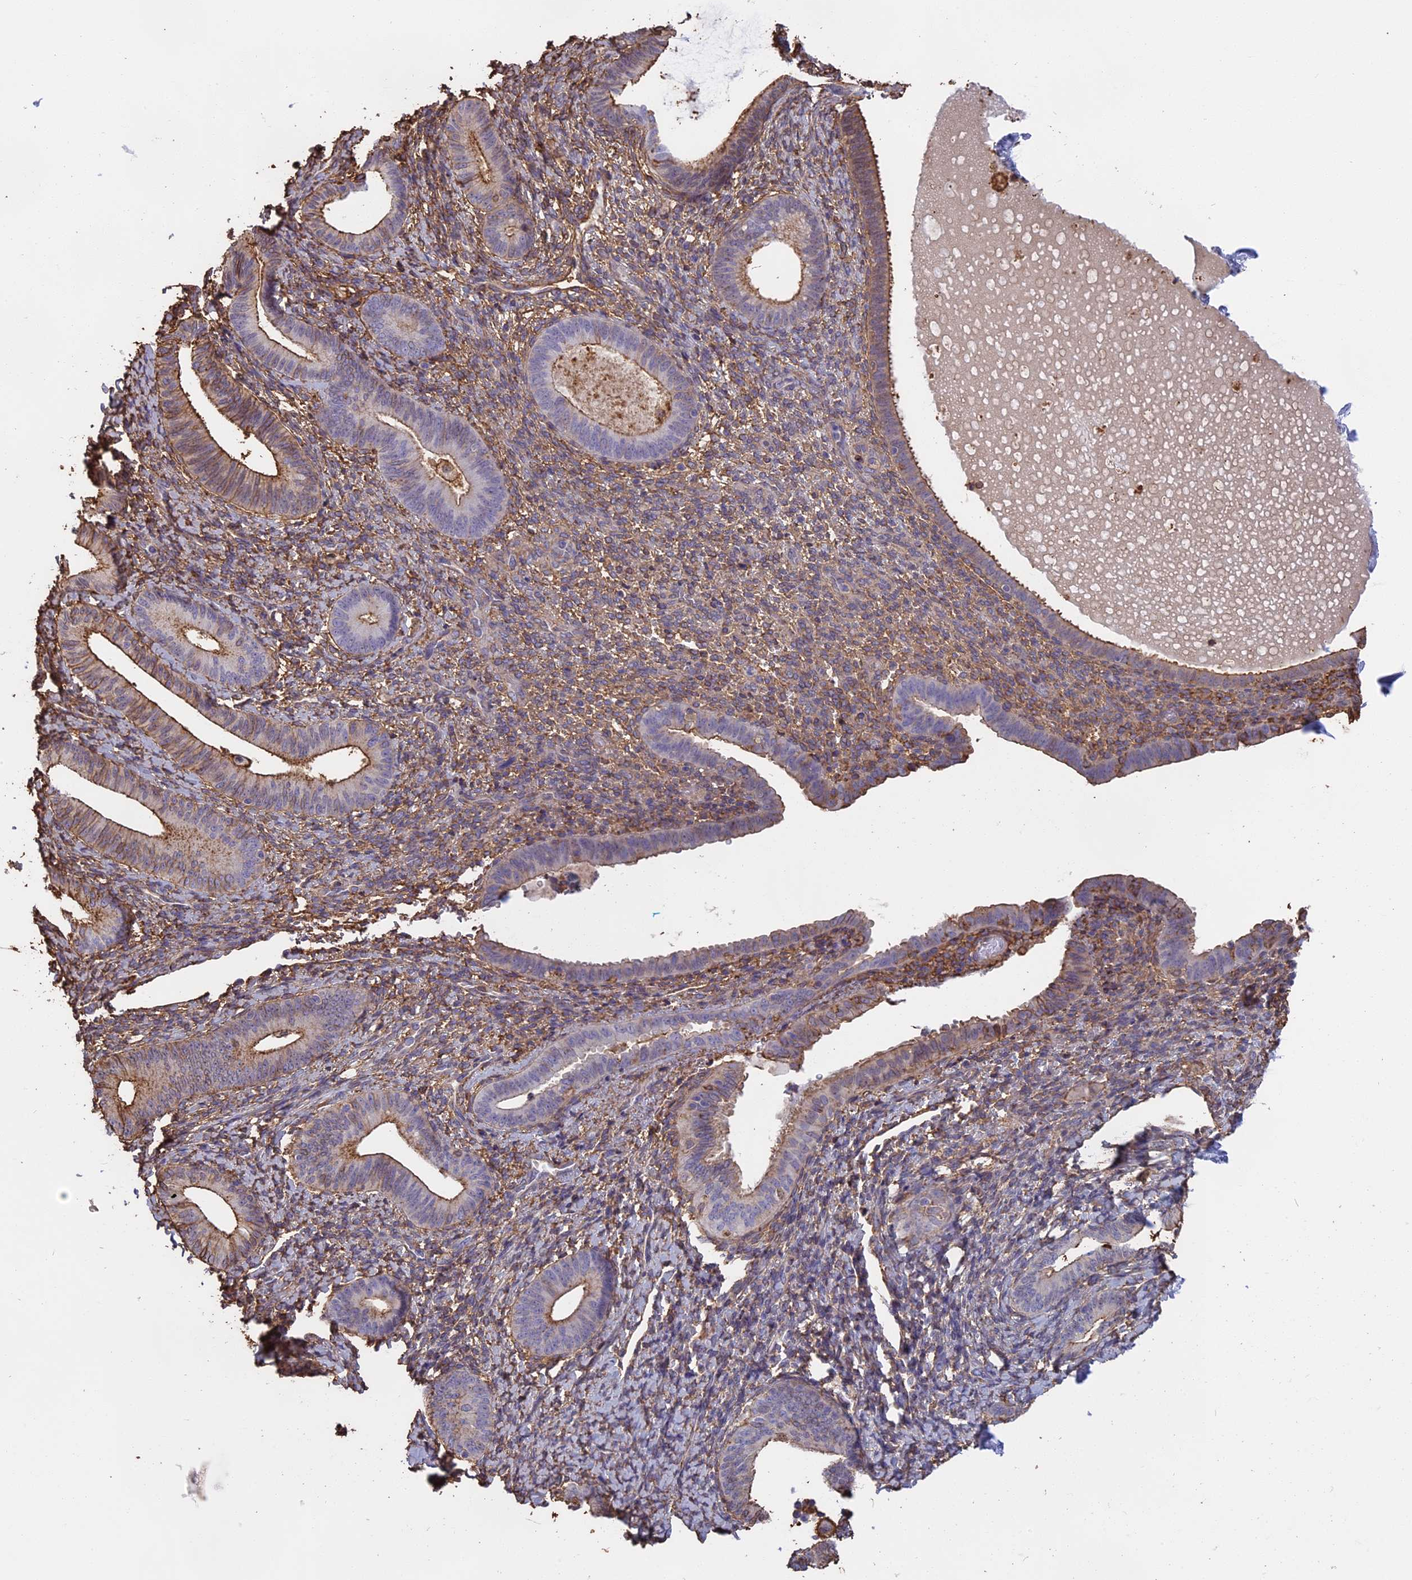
{"staining": {"intensity": "moderate", "quantity": ">75%", "location": "cytoplasmic/membranous"}, "tissue": "endometrium", "cell_type": "Cells in endometrial stroma", "image_type": "normal", "snomed": [{"axis": "morphology", "description": "Normal tissue, NOS"}, {"axis": "topography", "description": "Endometrium"}], "caption": "Endometrium stained with DAB (3,3'-diaminobenzidine) immunohistochemistry exhibits medium levels of moderate cytoplasmic/membranous staining in approximately >75% of cells in endometrial stroma. The protein of interest is stained brown, and the nuclei are stained in blue (DAB (3,3'-diaminobenzidine) IHC with brightfield microscopy, high magnification).", "gene": "TMEM255B", "patient": {"sex": "female", "age": 65}}